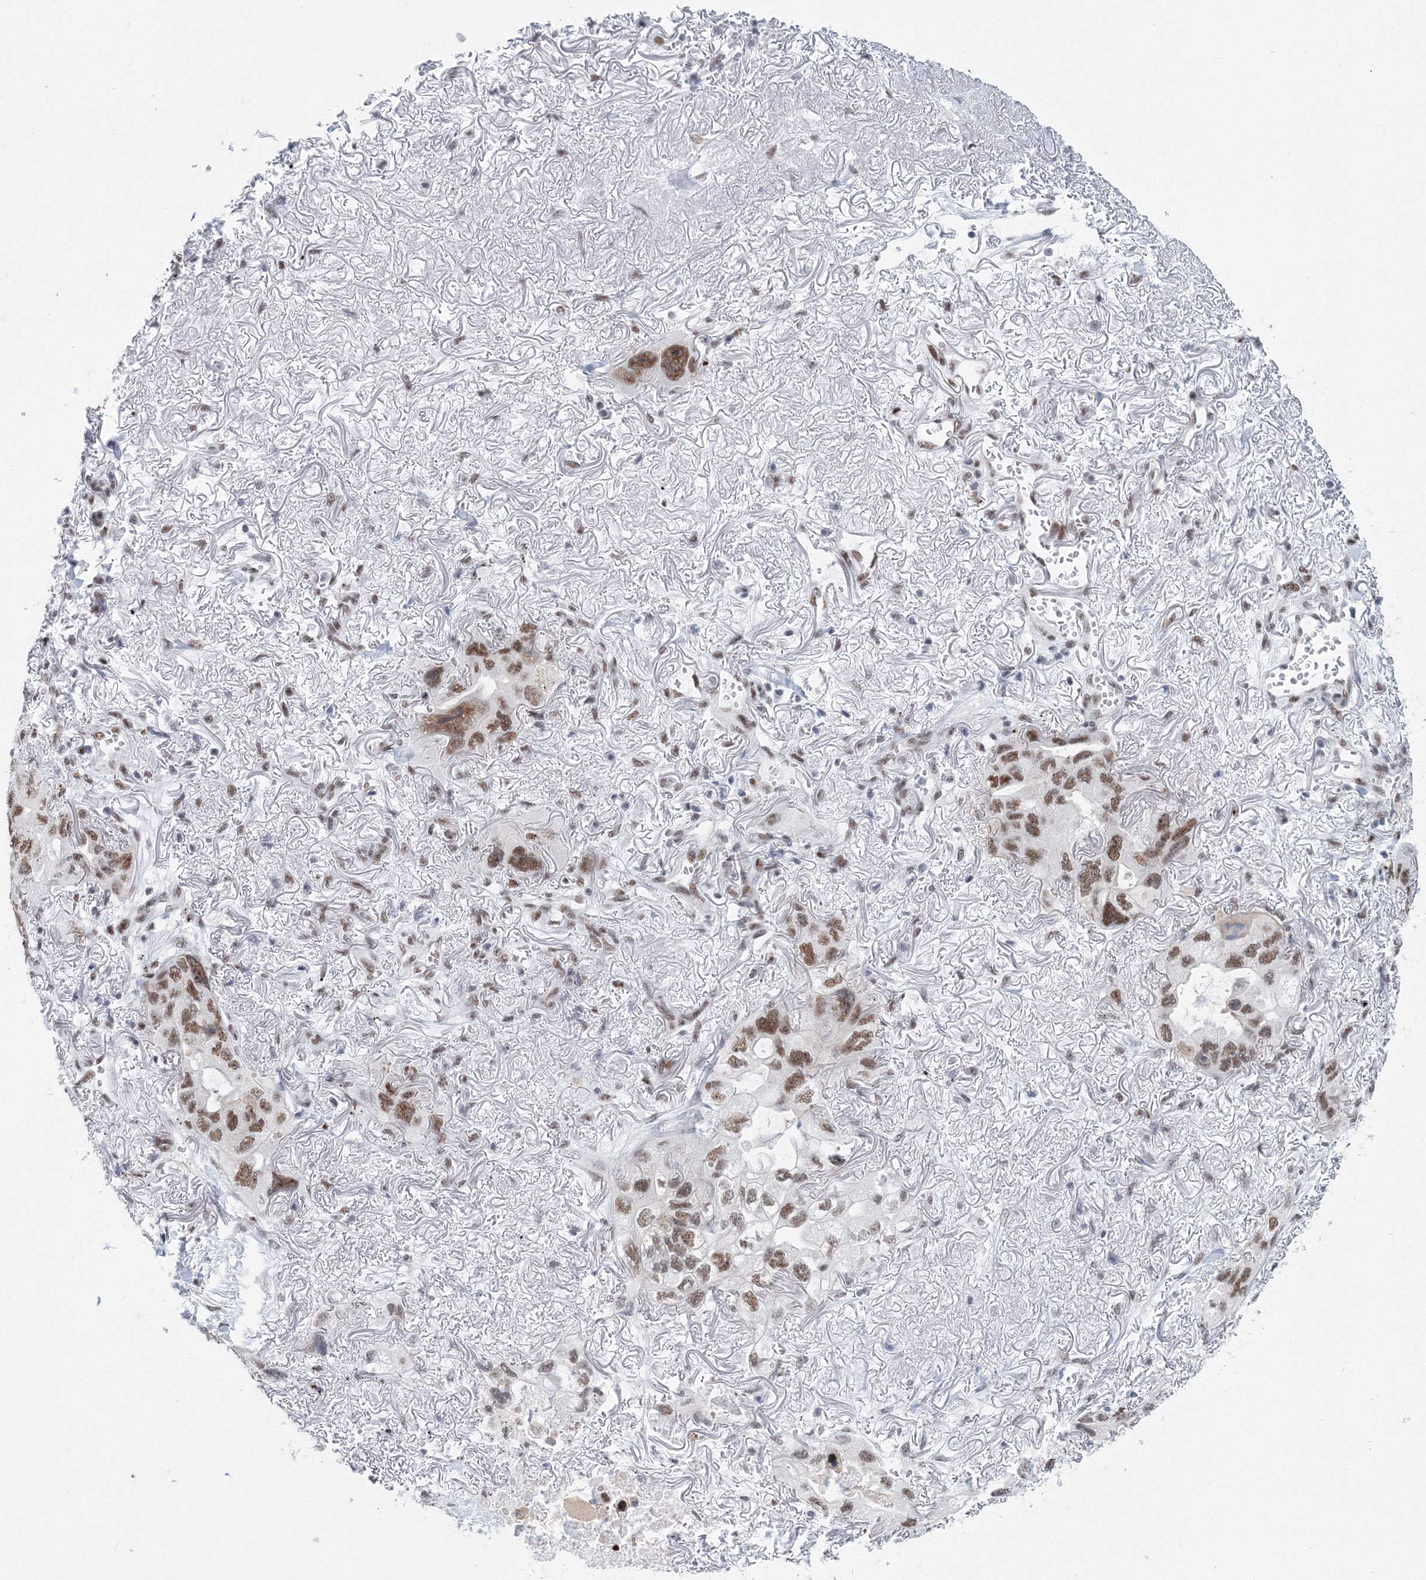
{"staining": {"intensity": "moderate", "quantity": ">75%", "location": "nuclear"}, "tissue": "lung cancer", "cell_type": "Tumor cells", "image_type": "cancer", "snomed": [{"axis": "morphology", "description": "Squamous cell carcinoma, NOS"}, {"axis": "topography", "description": "Lung"}], "caption": "Protein expression by immunohistochemistry exhibits moderate nuclear staining in about >75% of tumor cells in lung cancer (squamous cell carcinoma).", "gene": "SF3B6", "patient": {"sex": "female", "age": 73}}